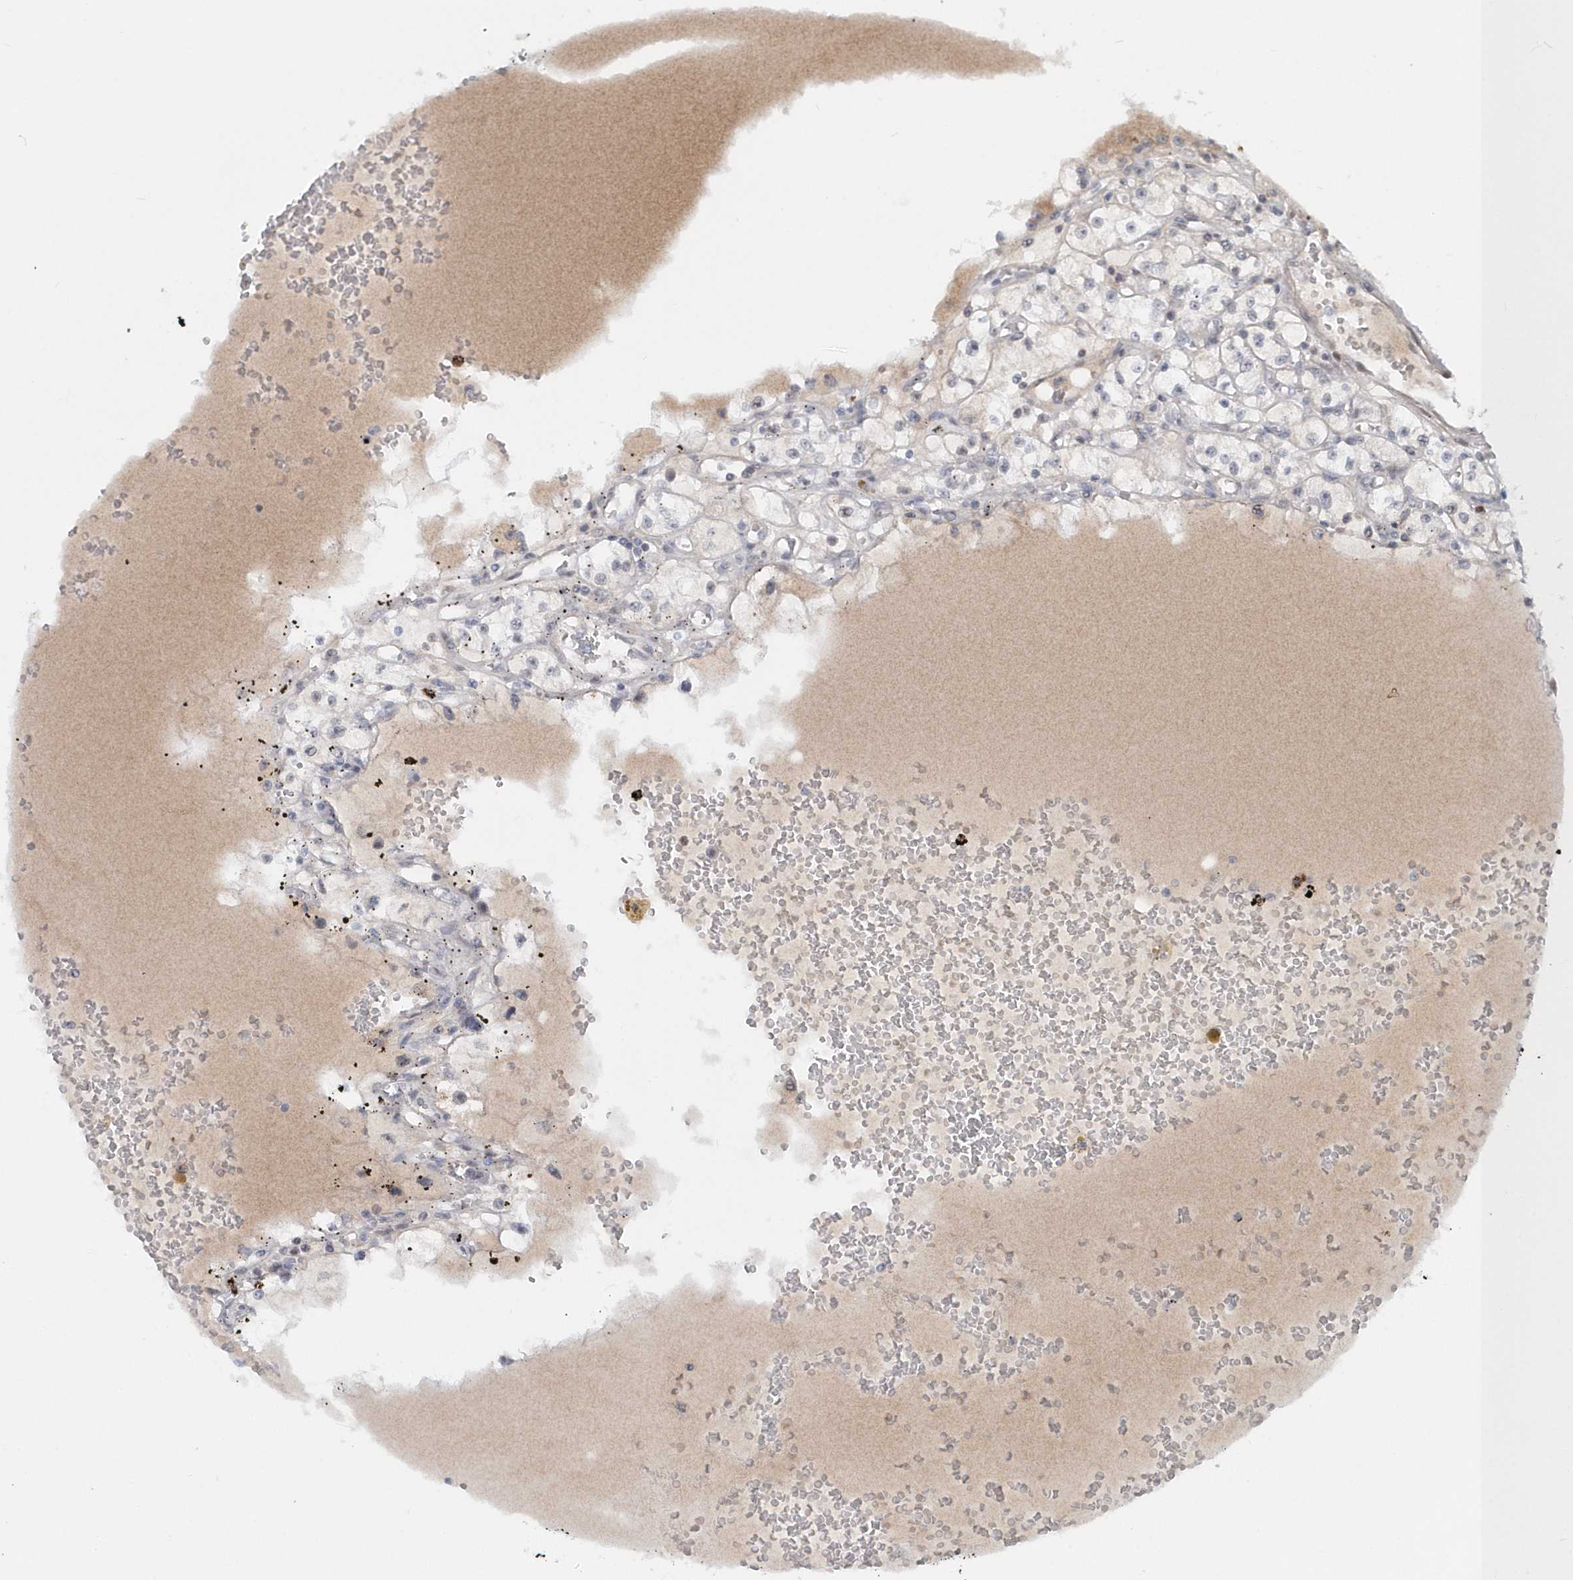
{"staining": {"intensity": "negative", "quantity": "none", "location": "none"}, "tissue": "renal cancer", "cell_type": "Tumor cells", "image_type": "cancer", "snomed": [{"axis": "morphology", "description": "Adenocarcinoma, NOS"}, {"axis": "topography", "description": "Kidney"}], "caption": "IHC of renal cancer shows no expression in tumor cells.", "gene": "ASCL4", "patient": {"sex": "male", "age": 56}}